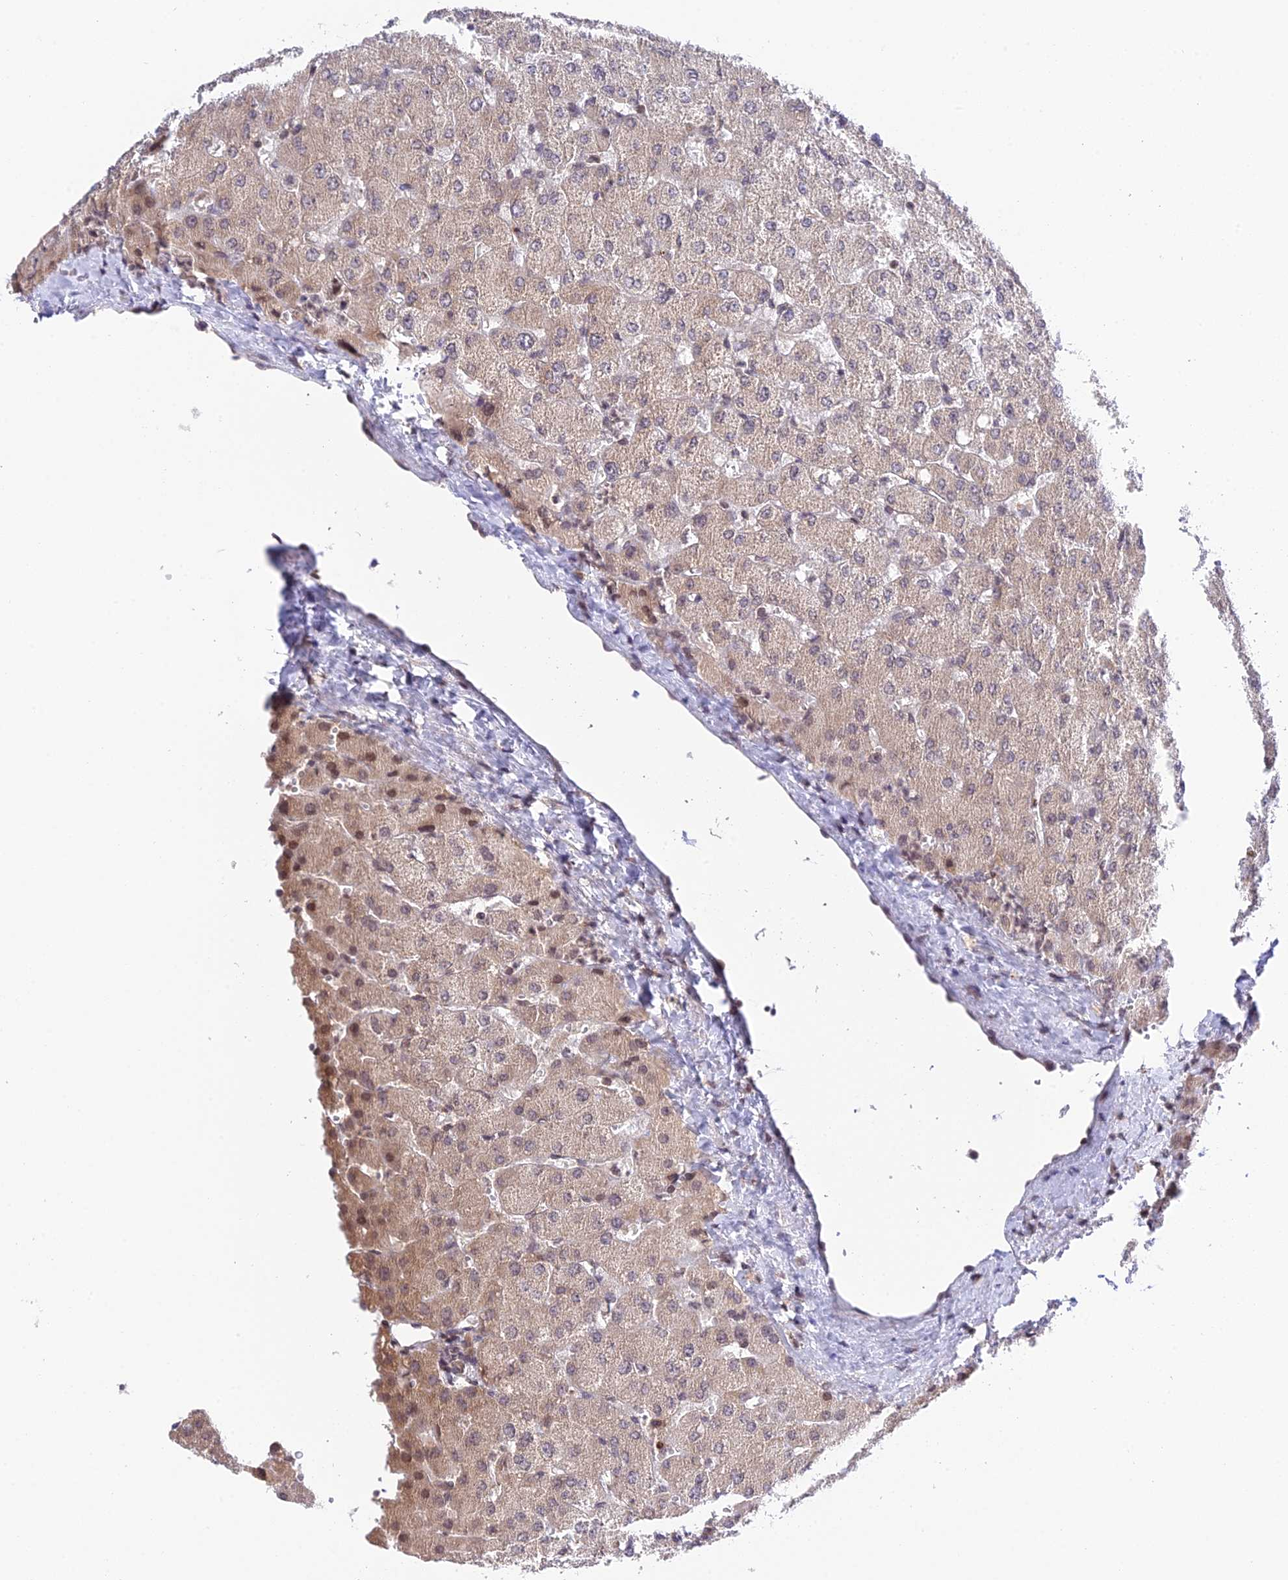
{"staining": {"intensity": "weak", "quantity": "25%-75%", "location": "cytoplasmic/membranous,nuclear"}, "tissue": "liver", "cell_type": "Hepatocytes", "image_type": "normal", "snomed": [{"axis": "morphology", "description": "Normal tissue, NOS"}, {"axis": "topography", "description": "Liver"}], "caption": "Hepatocytes display weak cytoplasmic/membranous,nuclear staining in about 25%-75% of cells in unremarkable liver.", "gene": "TEKT1", "patient": {"sex": "male", "age": 55}}